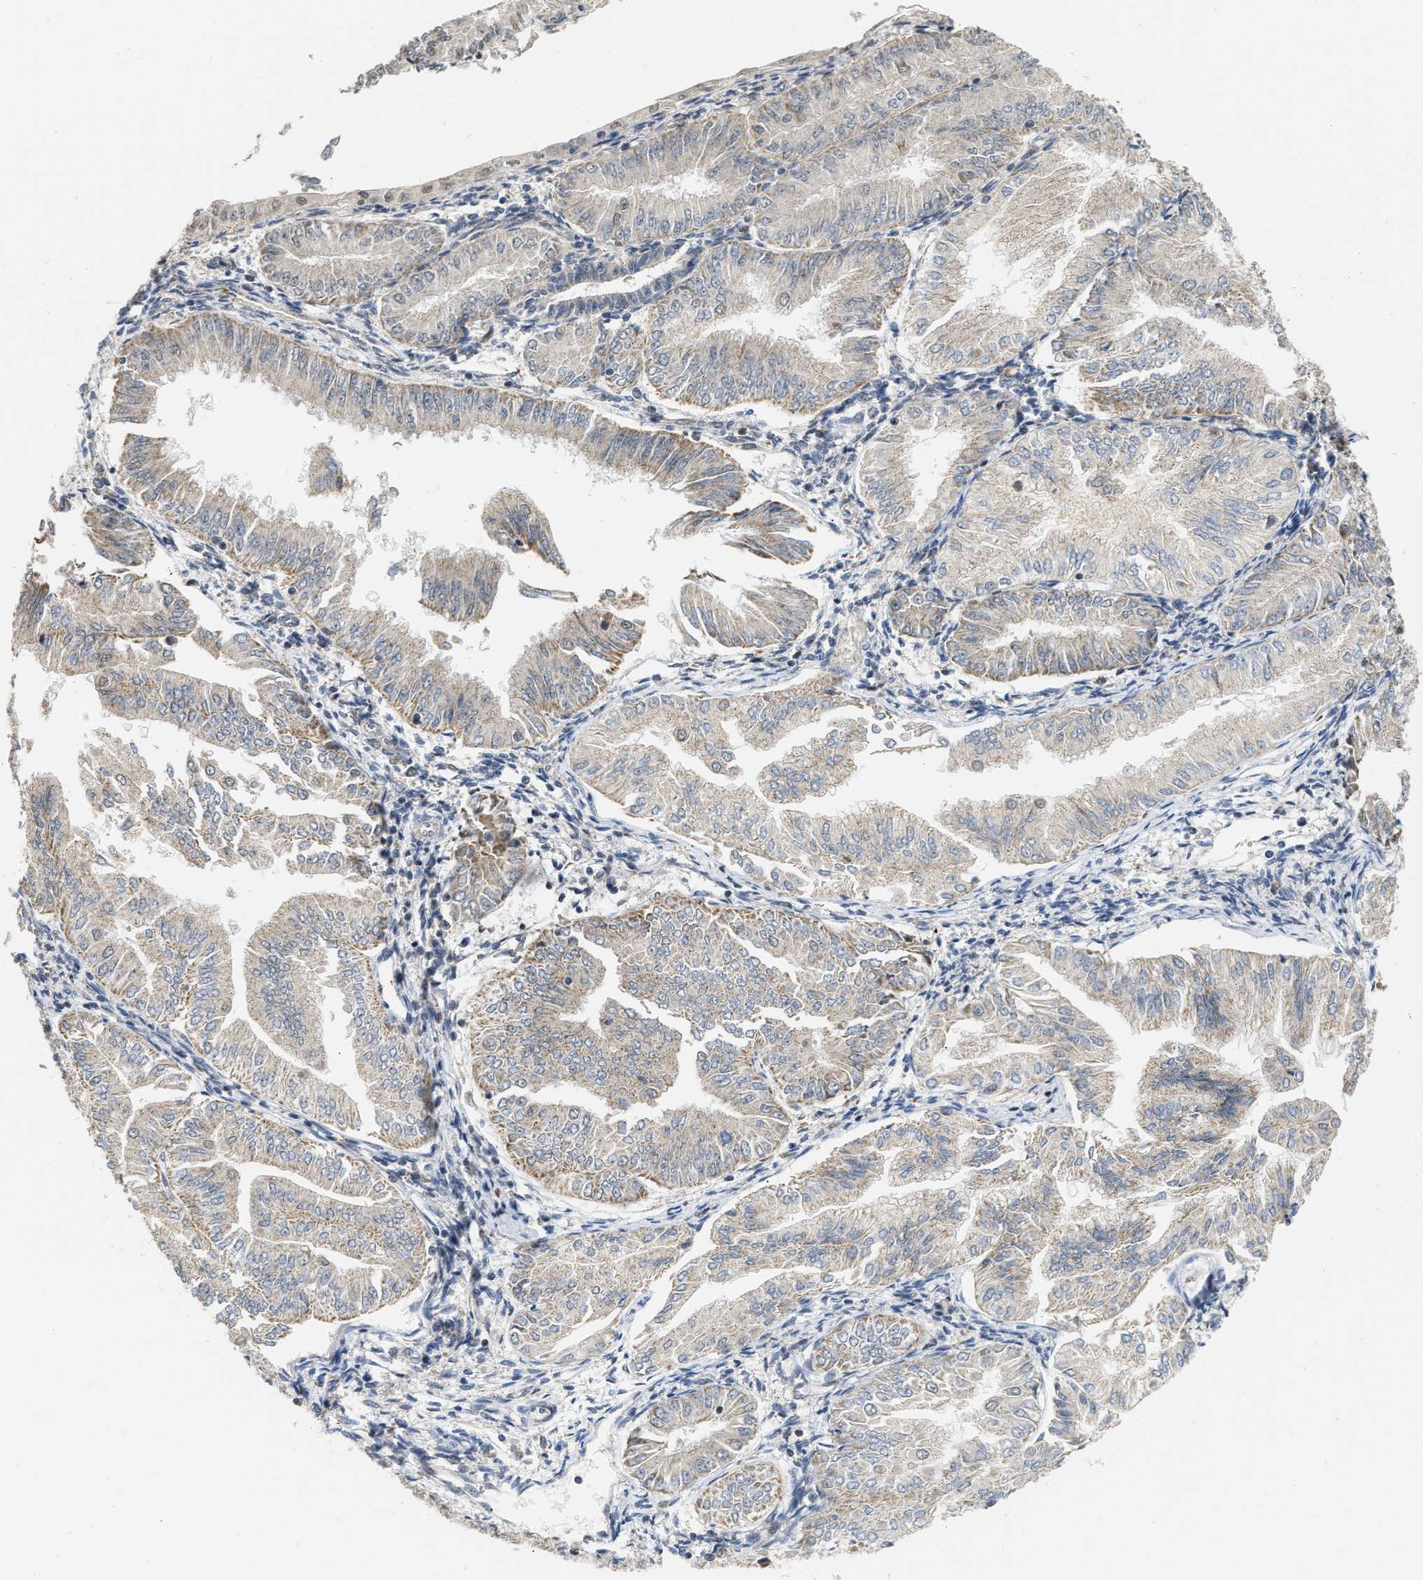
{"staining": {"intensity": "weak", "quantity": "25%-75%", "location": "cytoplasmic/membranous"}, "tissue": "endometrial cancer", "cell_type": "Tumor cells", "image_type": "cancer", "snomed": [{"axis": "morphology", "description": "Adenocarcinoma, NOS"}, {"axis": "topography", "description": "Endometrium"}], "caption": "Immunohistochemistry (IHC) (DAB) staining of human endometrial cancer exhibits weak cytoplasmic/membranous protein expression in approximately 25%-75% of tumor cells. The staining was performed using DAB, with brown indicating positive protein expression. Nuclei are stained blue with hematoxylin.", "gene": "DEPTOR", "patient": {"sex": "female", "age": 53}}